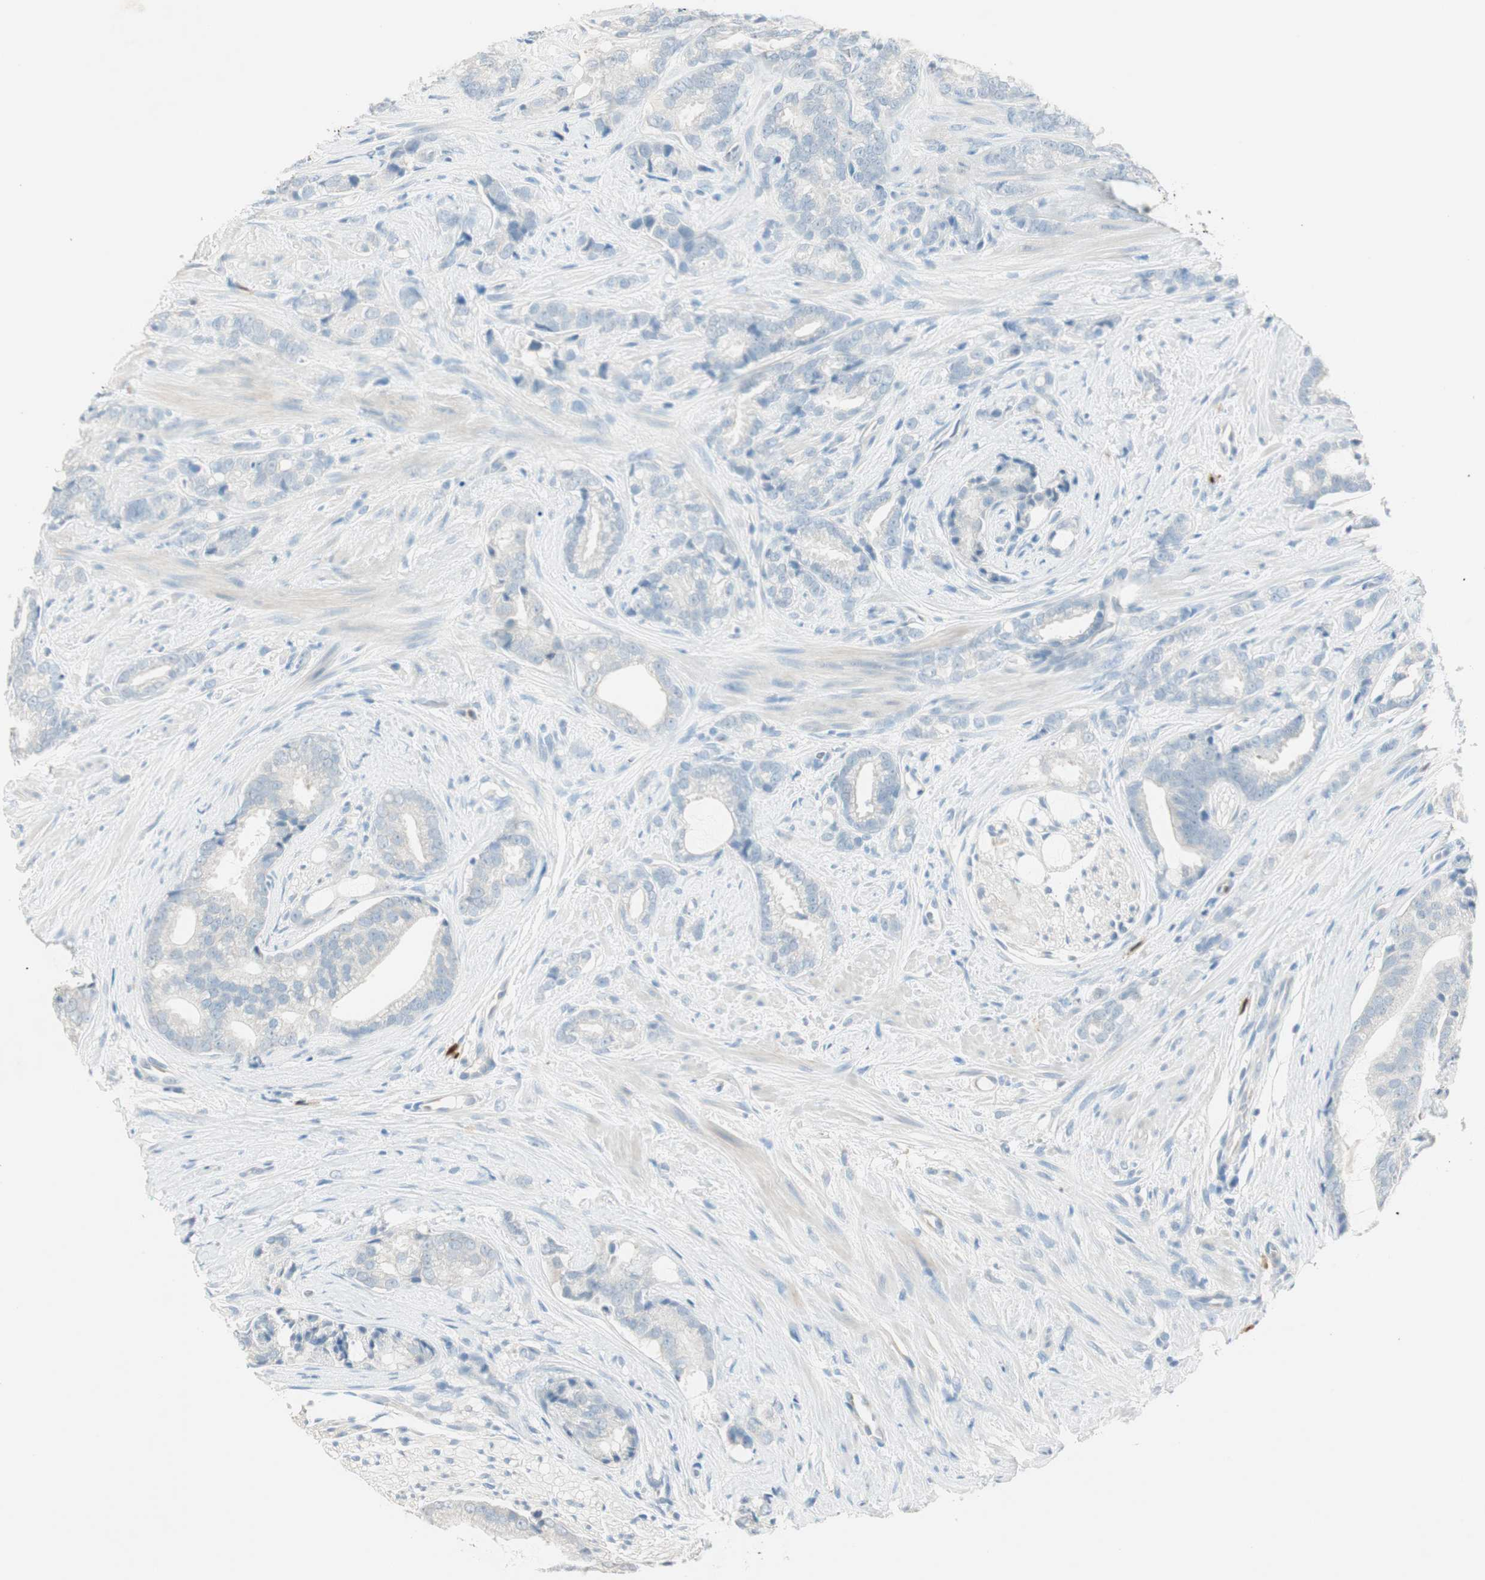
{"staining": {"intensity": "weak", "quantity": "25%-75%", "location": "cytoplasmic/membranous"}, "tissue": "prostate cancer", "cell_type": "Tumor cells", "image_type": "cancer", "snomed": [{"axis": "morphology", "description": "Adenocarcinoma, Low grade"}, {"axis": "topography", "description": "Prostate"}], "caption": "Adenocarcinoma (low-grade) (prostate) was stained to show a protein in brown. There is low levels of weak cytoplasmic/membranous staining in about 25%-75% of tumor cells.", "gene": "HPGD", "patient": {"sex": "male", "age": 58}}